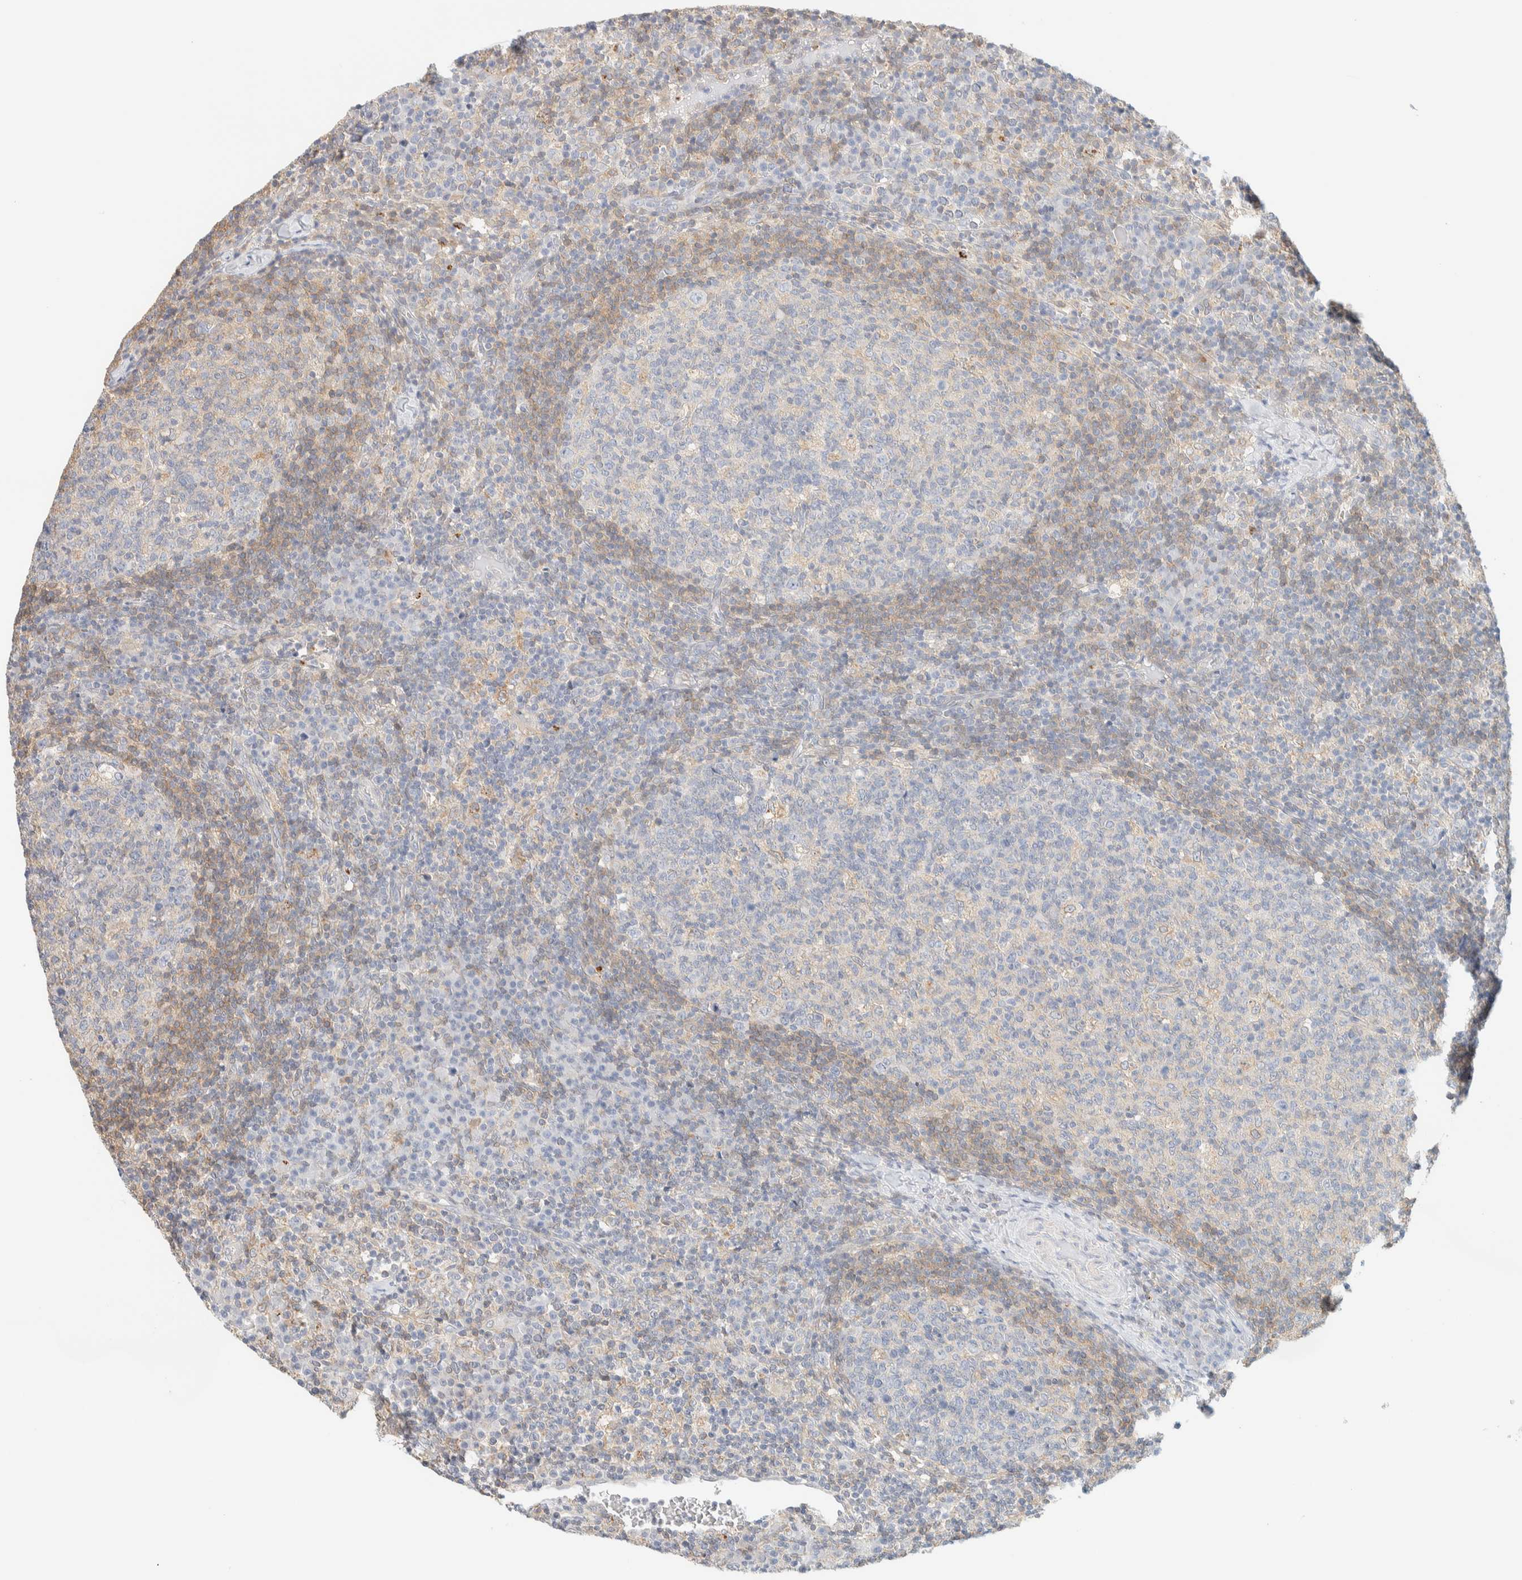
{"staining": {"intensity": "negative", "quantity": "none", "location": "none"}, "tissue": "lymph node", "cell_type": "Germinal center cells", "image_type": "normal", "snomed": [{"axis": "morphology", "description": "Normal tissue, NOS"}, {"axis": "morphology", "description": "Inflammation, NOS"}, {"axis": "topography", "description": "Lymph node"}], "caption": "Lymph node stained for a protein using immunohistochemistry displays no positivity germinal center cells.", "gene": "NT5C", "patient": {"sex": "male", "age": 55}}